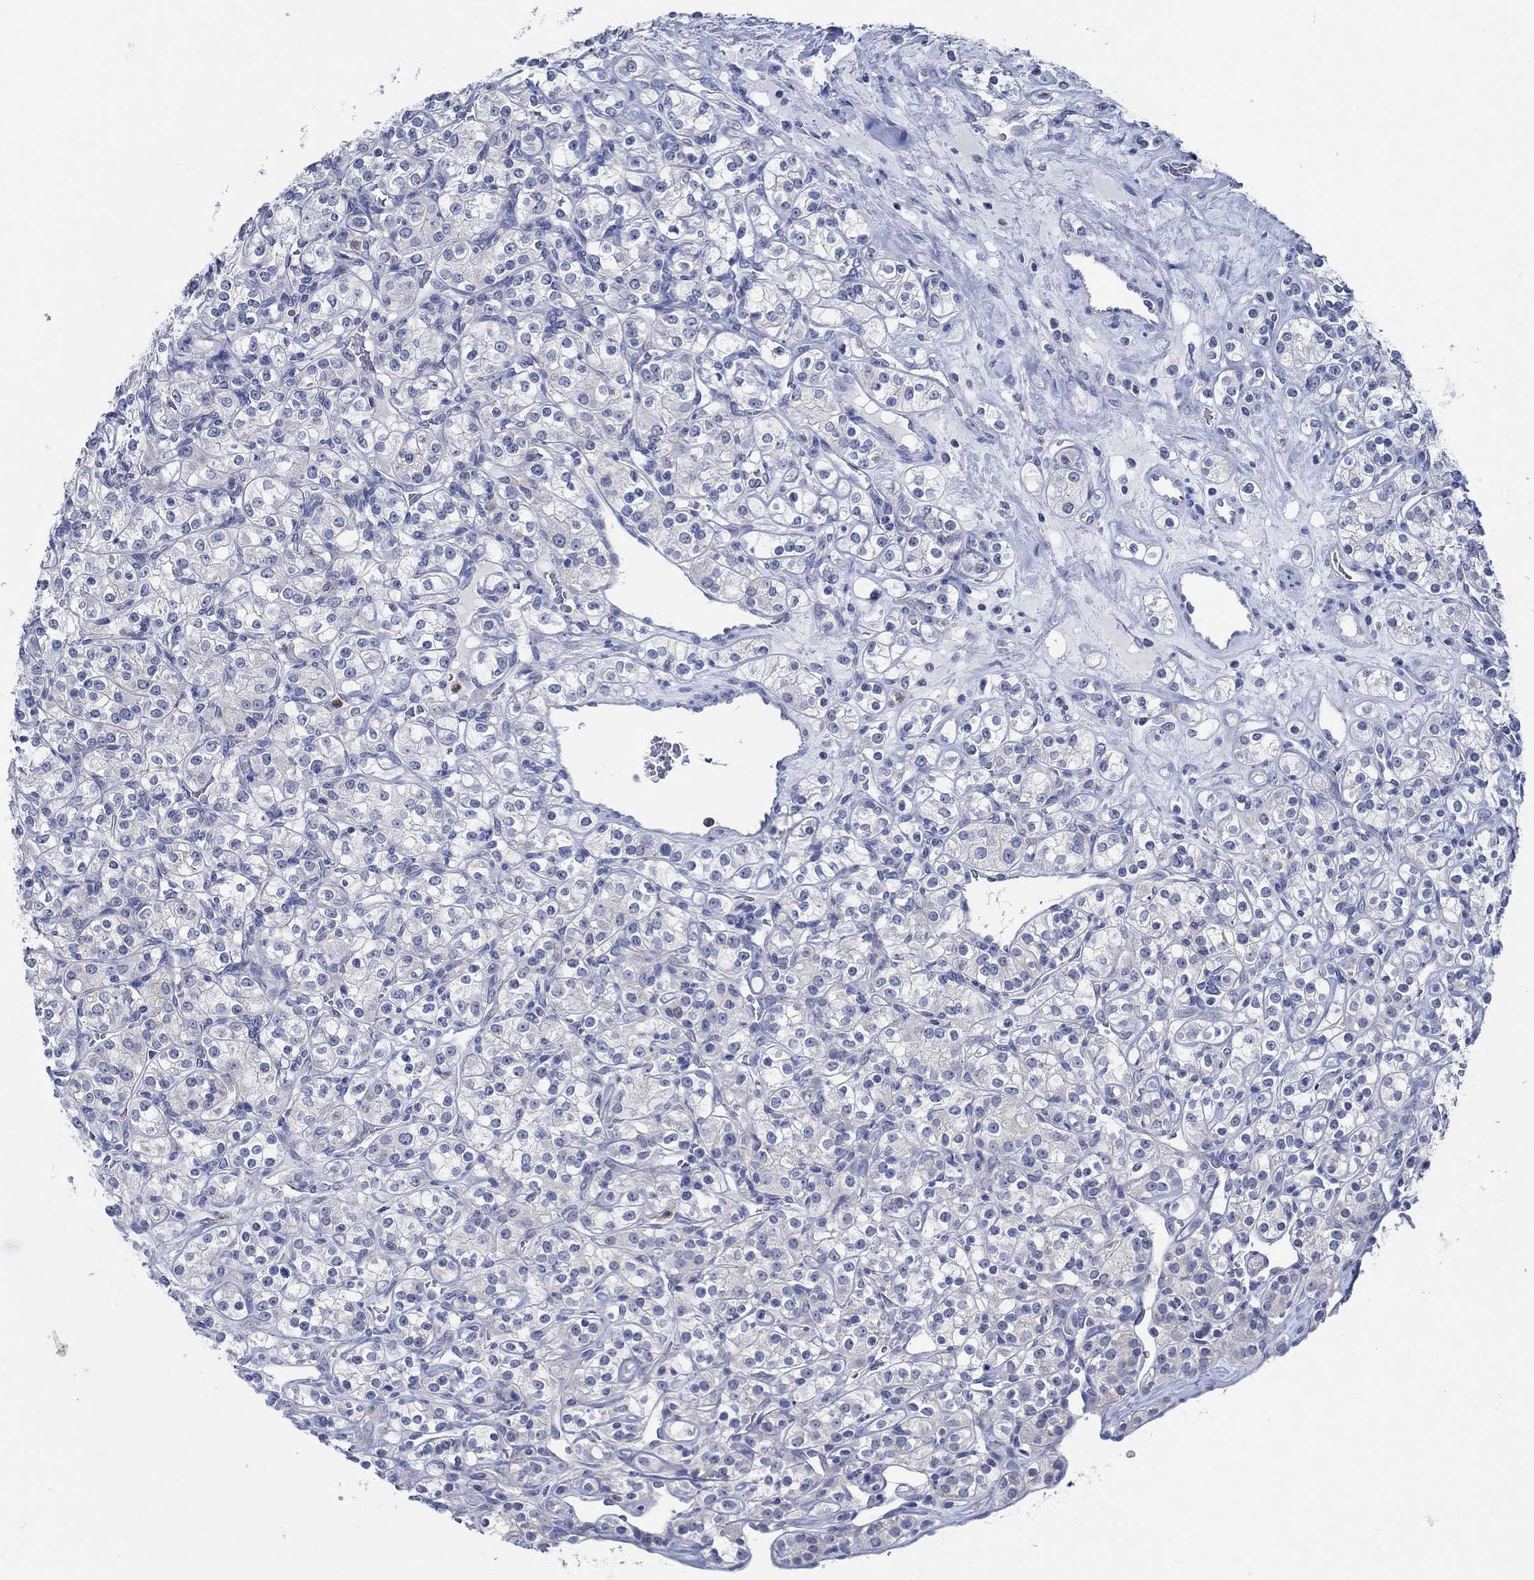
{"staining": {"intensity": "negative", "quantity": "none", "location": "none"}, "tissue": "renal cancer", "cell_type": "Tumor cells", "image_type": "cancer", "snomed": [{"axis": "morphology", "description": "Adenocarcinoma, NOS"}, {"axis": "topography", "description": "Kidney"}], "caption": "DAB (3,3'-diaminobenzidine) immunohistochemical staining of human renal cancer demonstrates no significant expression in tumor cells.", "gene": "ZNF671", "patient": {"sex": "male", "age": 77}}